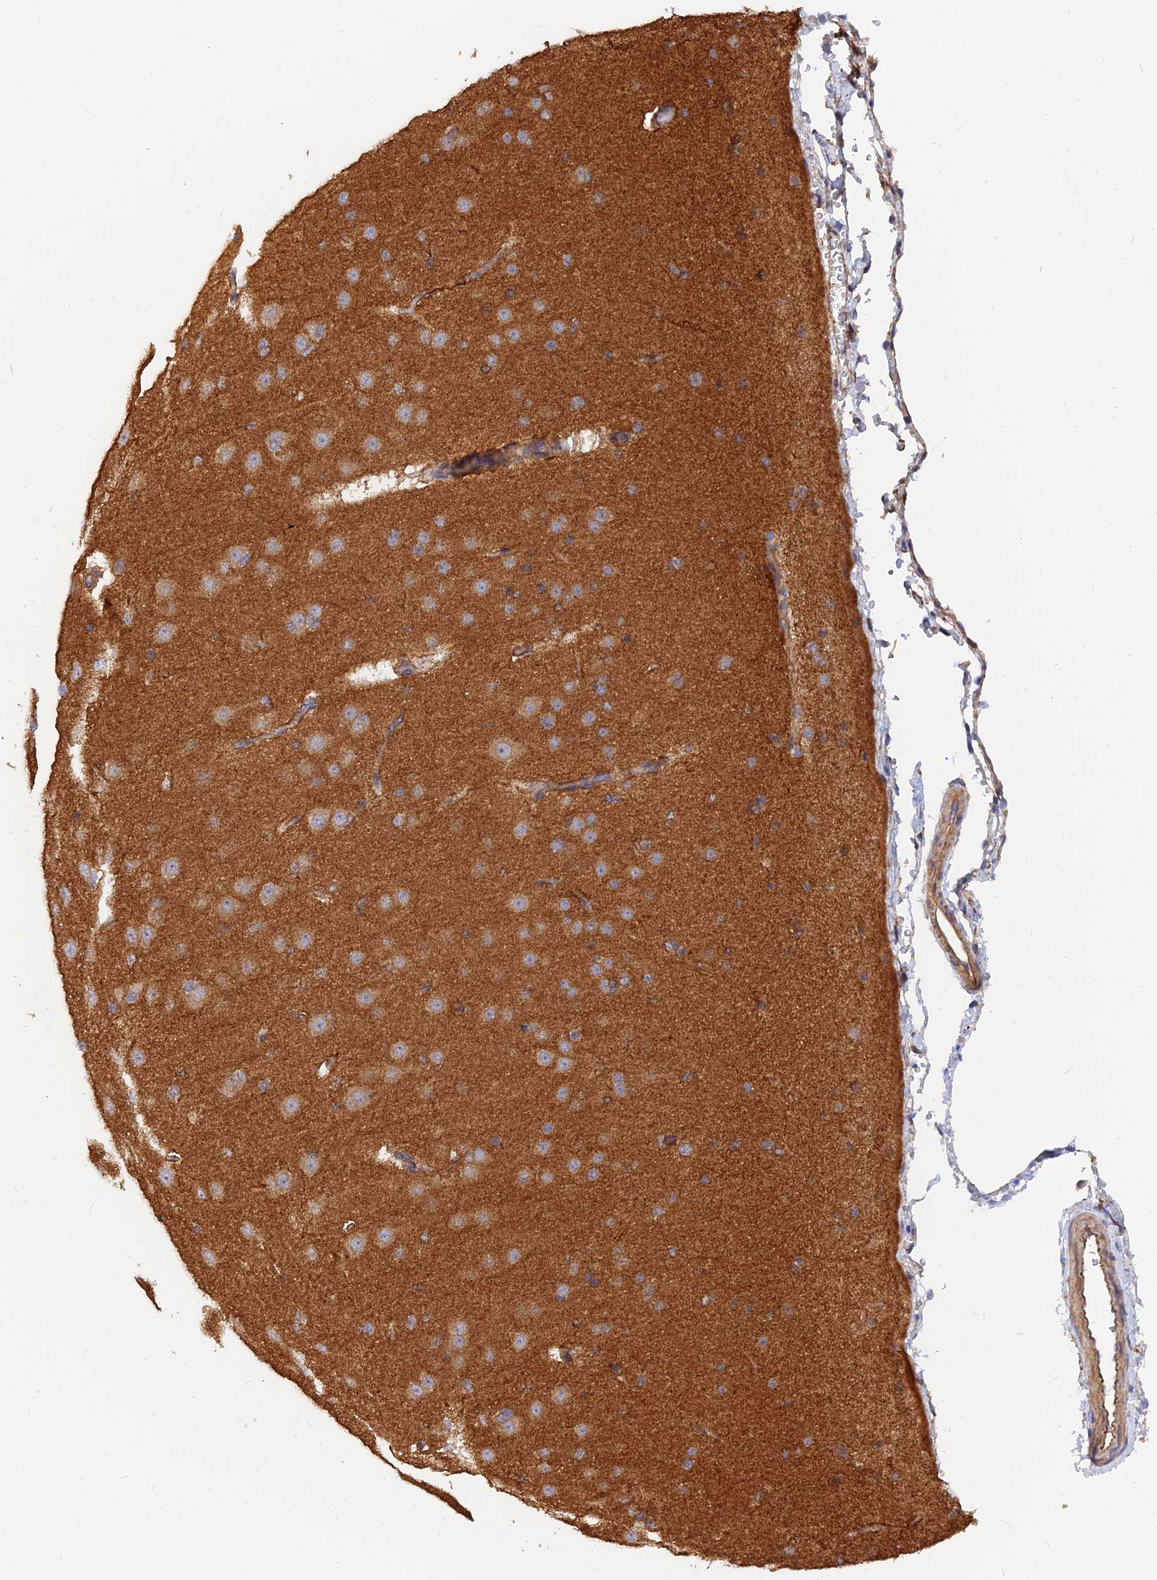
{"staining": {"intensity": "weak", "quantity": ">75%", "location": "cytoplasmic/membranous"}, "tissue": "cerebral cortex", "cell_type": "Endothelial cells", "image_type": "normal", "snomed": [{"axis": "morphology", "description": "Normal tissue, NOS"}, {"axis": "morphology", "description": "Developmental malformation"}, {"axis": "topography", "description": "Cerebral cortex"}], "caption": "Cerebral cortex stained with DAB (3,3'-diaminobenzidine) IHC reveals low levels of weak cytoplasmic/membranous positivity in approximately >75% of endothelial cells. (IHC, brightfield microscopy, high magnification).", "gene": "WDR41", "patient": {"sex": "female", "age": 30}}